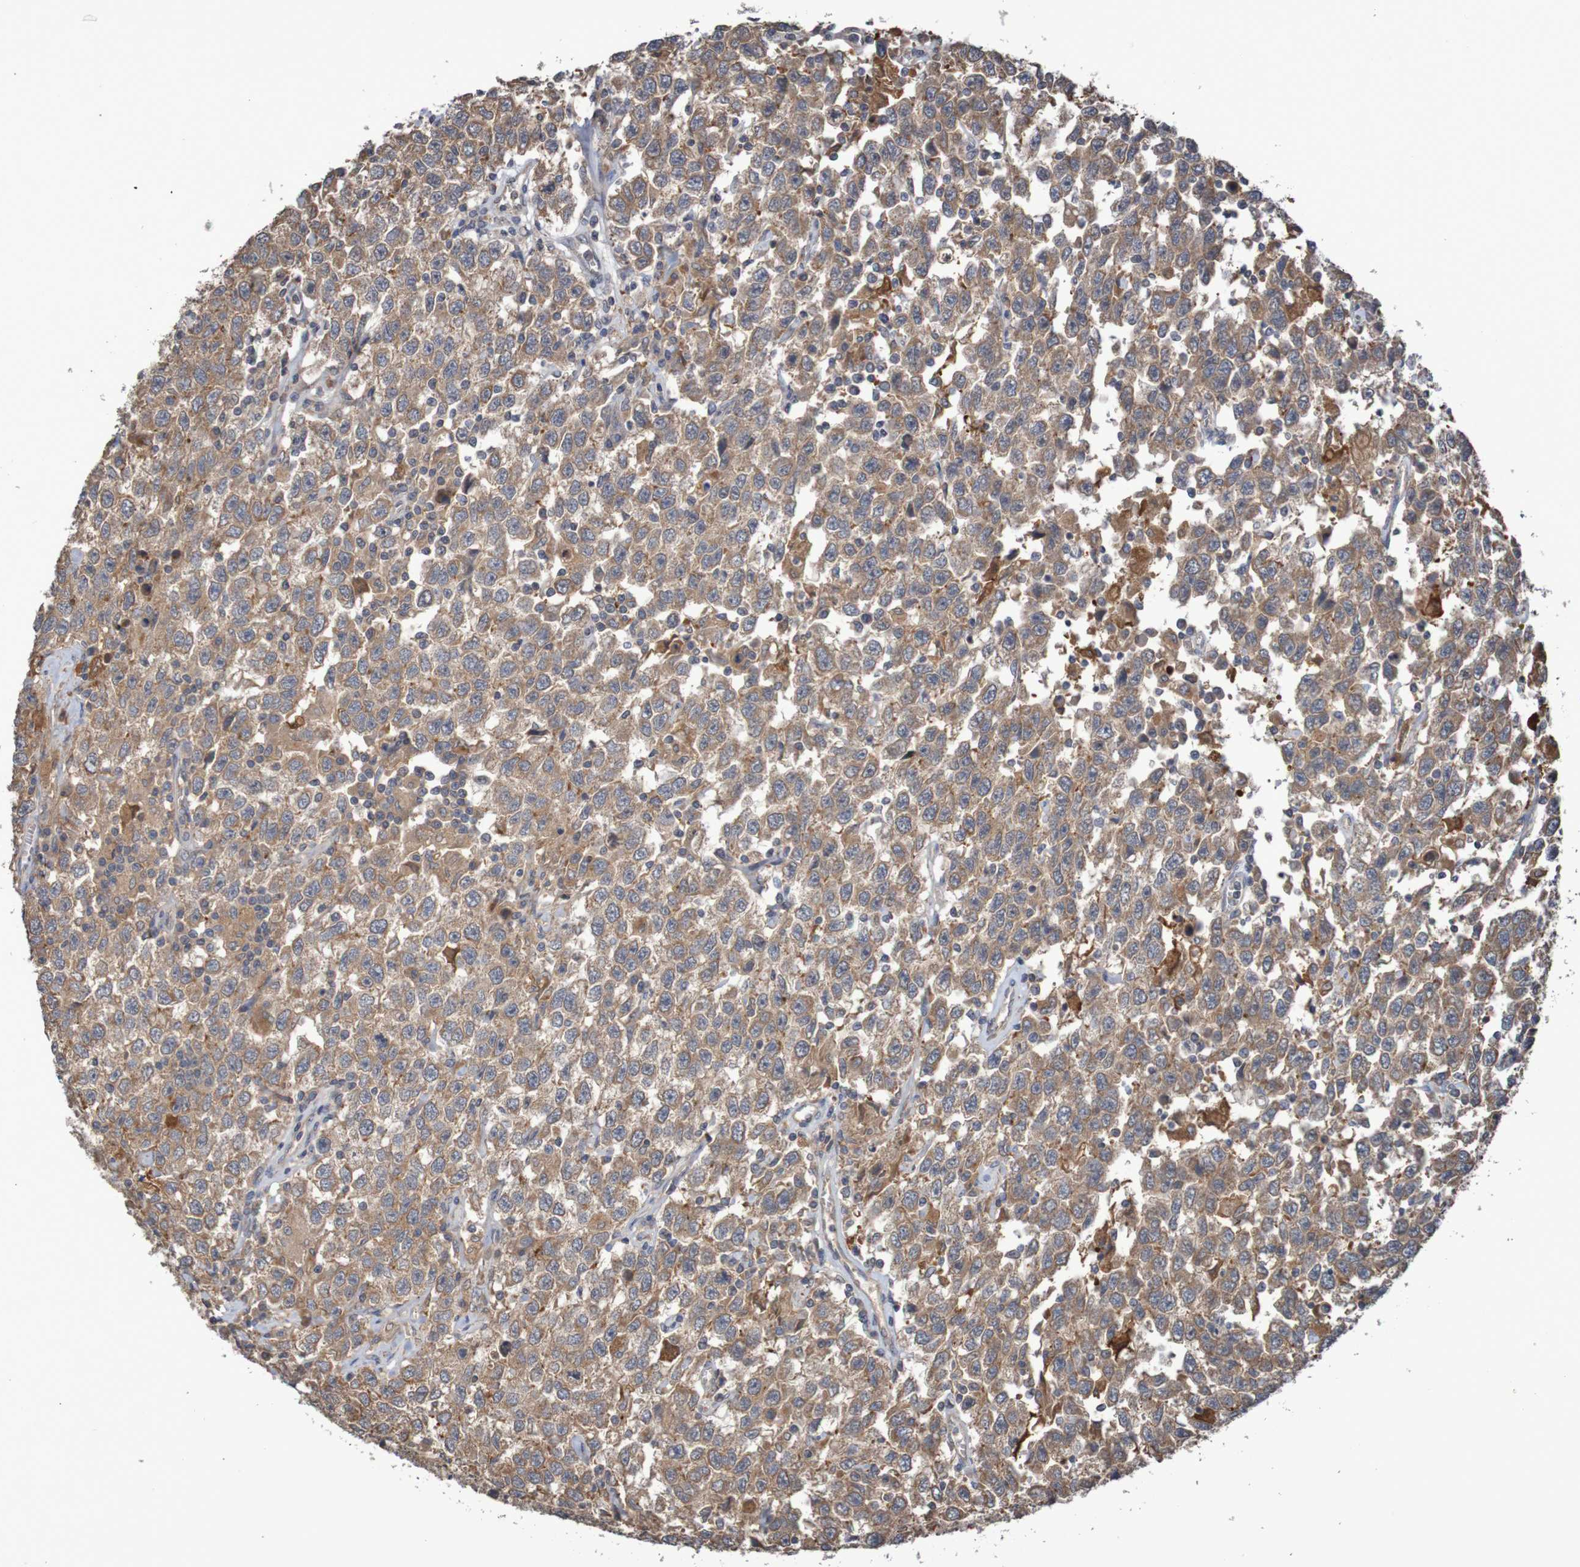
{"staining": {"intensity": "moderate", "quantity": ">75%", "location": "cytoplasmic/membranous"}, "tissue": "testis cancer", "cell_type": "Tumor cells", "image_type": "cancer", "snomed": [{"axis": "morphology", "description": "Seminoma, NOS"}, {"axis": "topography", "description": "Testis"}], "caption": "There is medium levels of moderate cytoplasmic/membranous staining in tumor cells of seminoma (testis), as demonstrated by immunohistochemical staining (brown color).", "gene": "PHYH", "patient": {"sex": "male", "age": 41}}